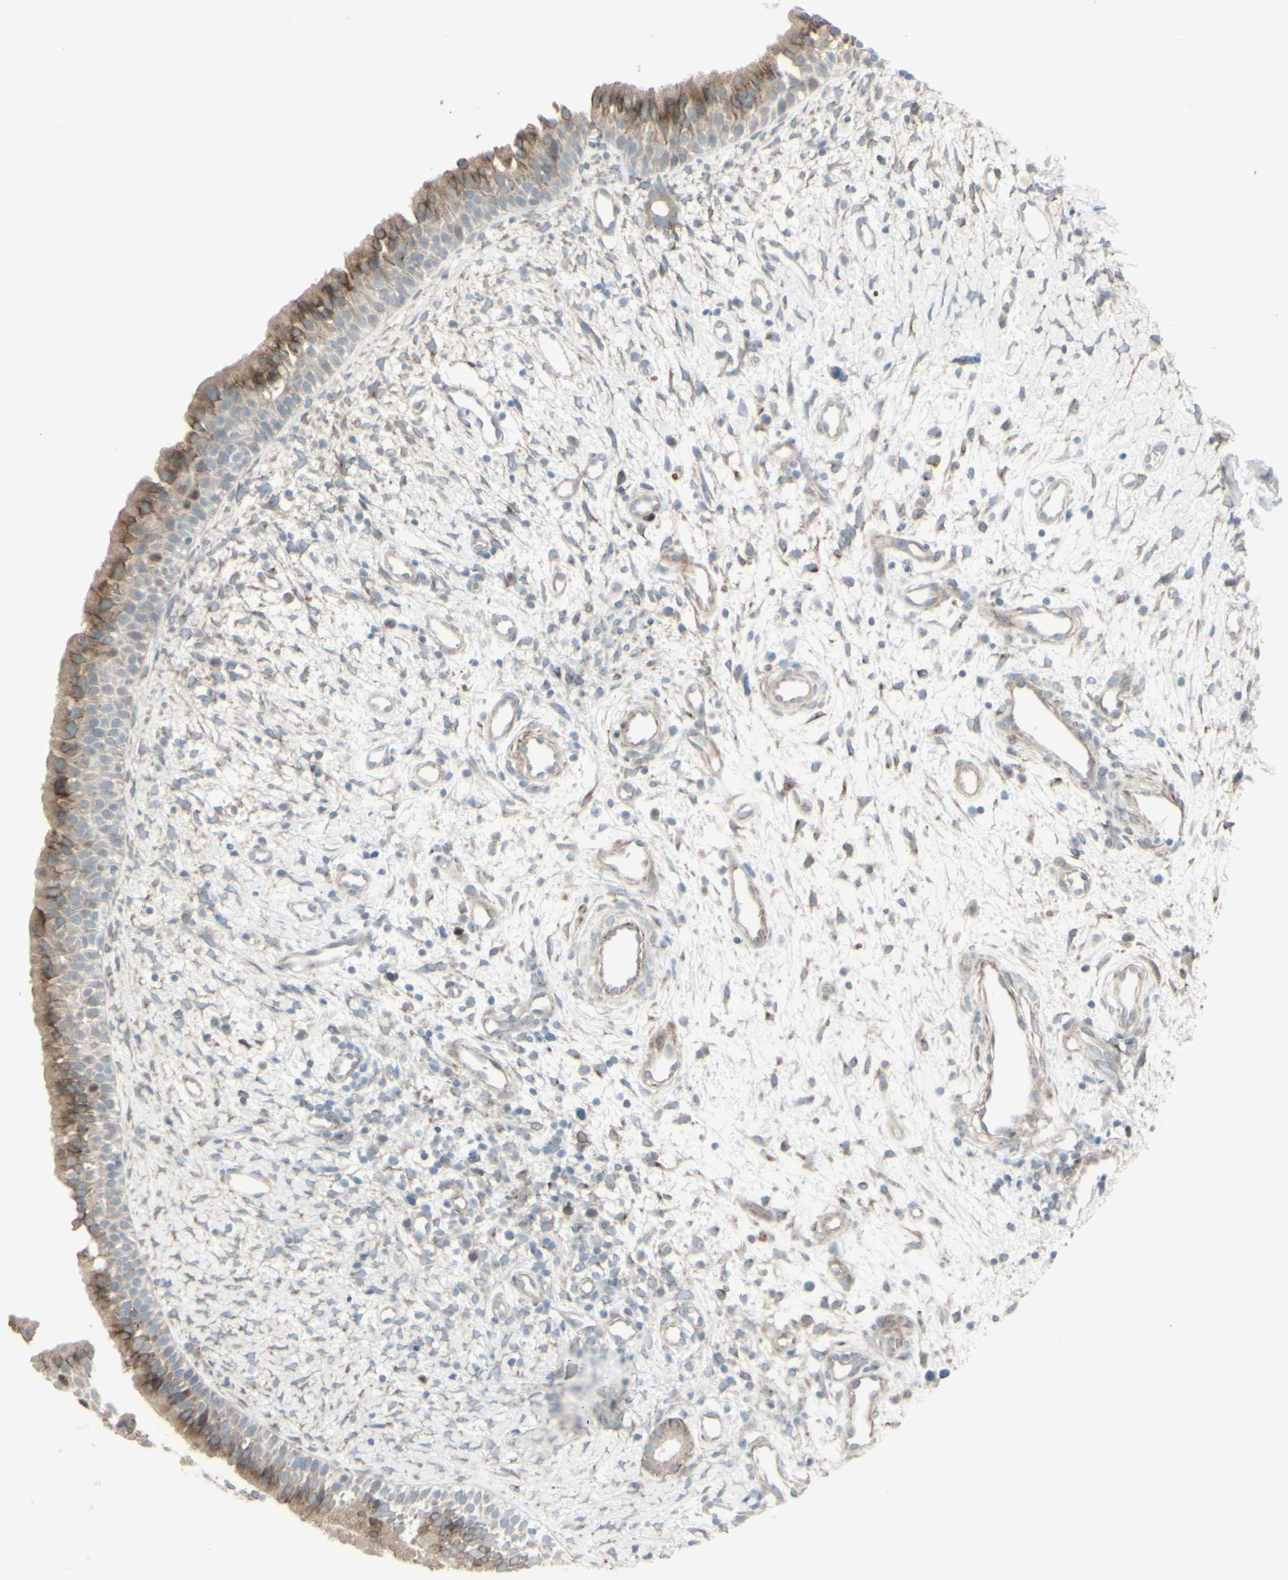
{"staining": {"intensity": "moderate", "quantity": "25%-75%", "location": "cytoplasmic/membranous"}, "tissue": "nasopharynx", "cell_type": "Respiratory epithelial cells", "image_type": "normal", "snomed": [{"axis": "morphology", "description": "Normal tissue, NOS"}, {"axis": "topography", "description": "Nasopharynx"}], "caption": "A high-resolution image shows immunohistochemistry staining of normal nasopharynx, which shows moderate cytoplasmic/membranous positivity in approximately 25%-75% of respiratory epithelial cells.", "gene": "GMNN", "patient": {"sex": "male", "age": 22}}